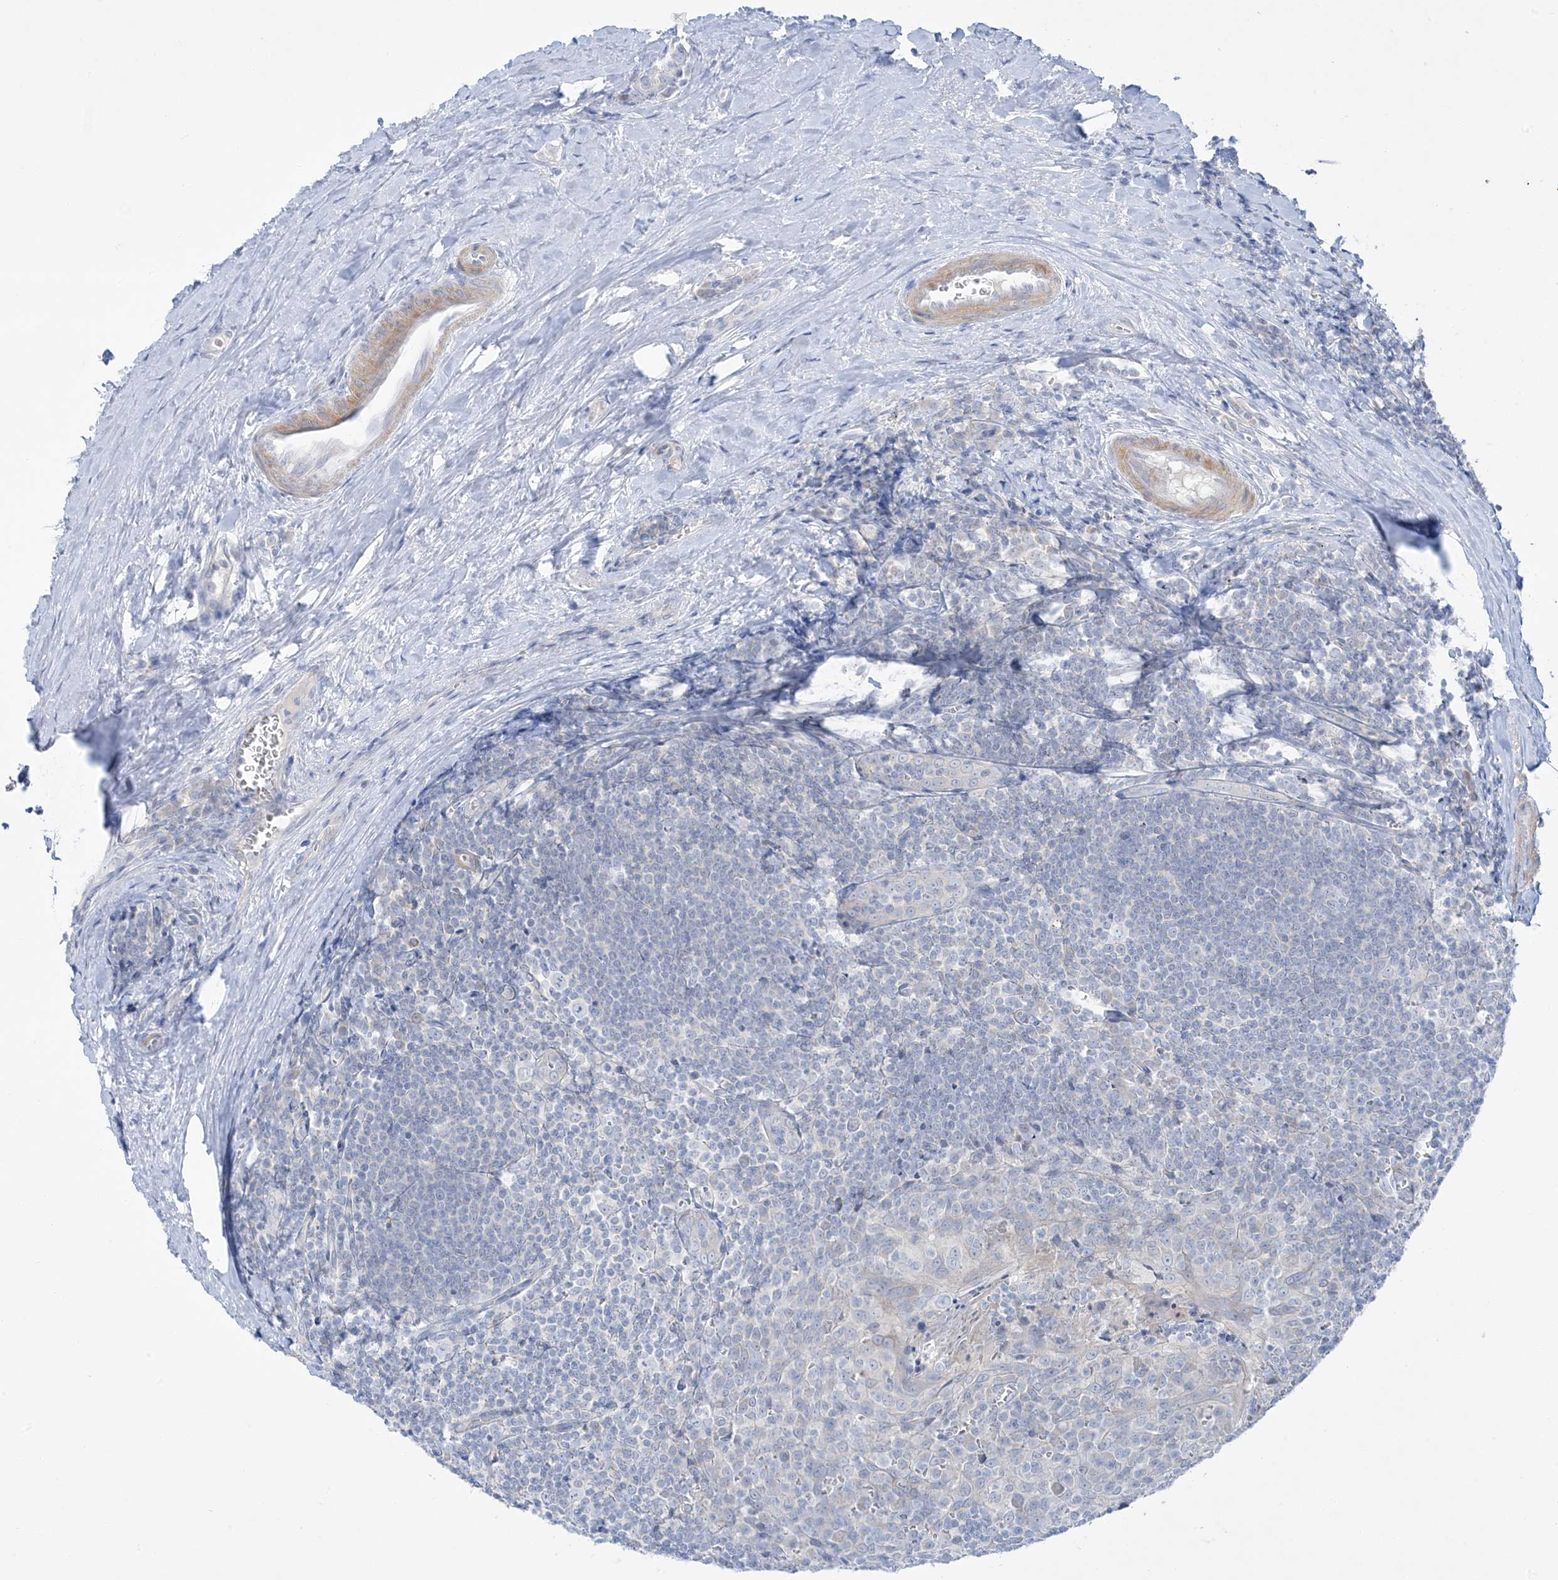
{"staining": {"intensity": "negative", "quantity": "none", "location": "none"}, "tissue": "tonsil", "cell_type": "Germinal center cells", "image_type": "normal", "snomed": [{"axis": "morphology", "description": "Normal tissue, NOS"}, {"axis": "topography", "description": "Tonsil"}], "caption": "Immunohistochemistry of normal human tonsil shows no positivity in germinal center cells.", "gene": "FAM184A", "patient": {"sex": "male", "age": 27}}